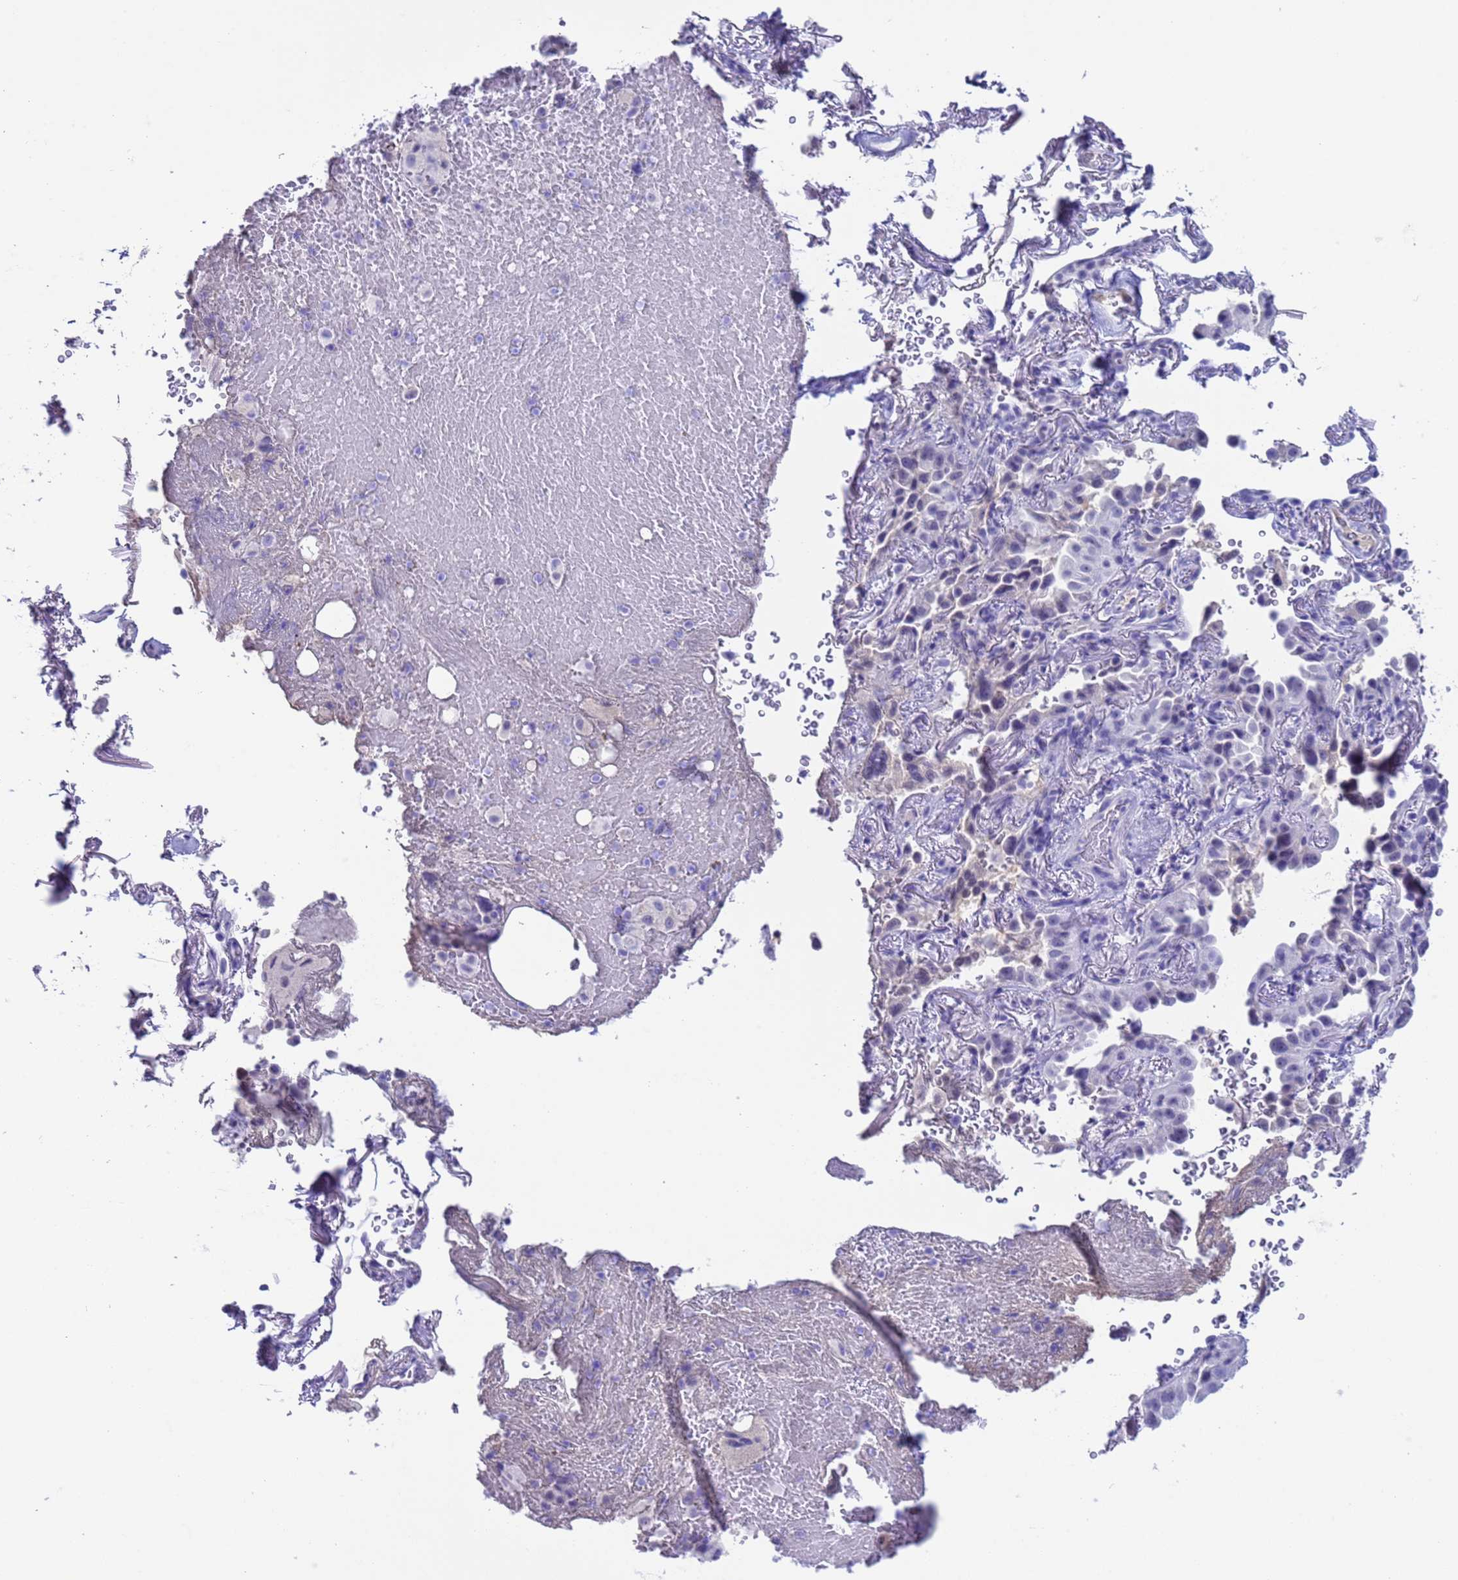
{"staining": {"intensity": "negative", "quantity": "none", "location": "none"}, "tissue": "lung cancer", "cell_type": "Tumor cells", "image_type": "cancer", "snomed": [{"axis": "morphology", "description": "Adenocarcinoma, NOS"}, {"axis": "topography", "description": "Lung"}], "caption": "Lung cancer (adenocarcinoma) was stained to show a protein in brown. There is no significant expression in tumor cells. Nuclei are stained in blue.", "gene": "CKM", "patient": {"sex": "female", "age": 69}}